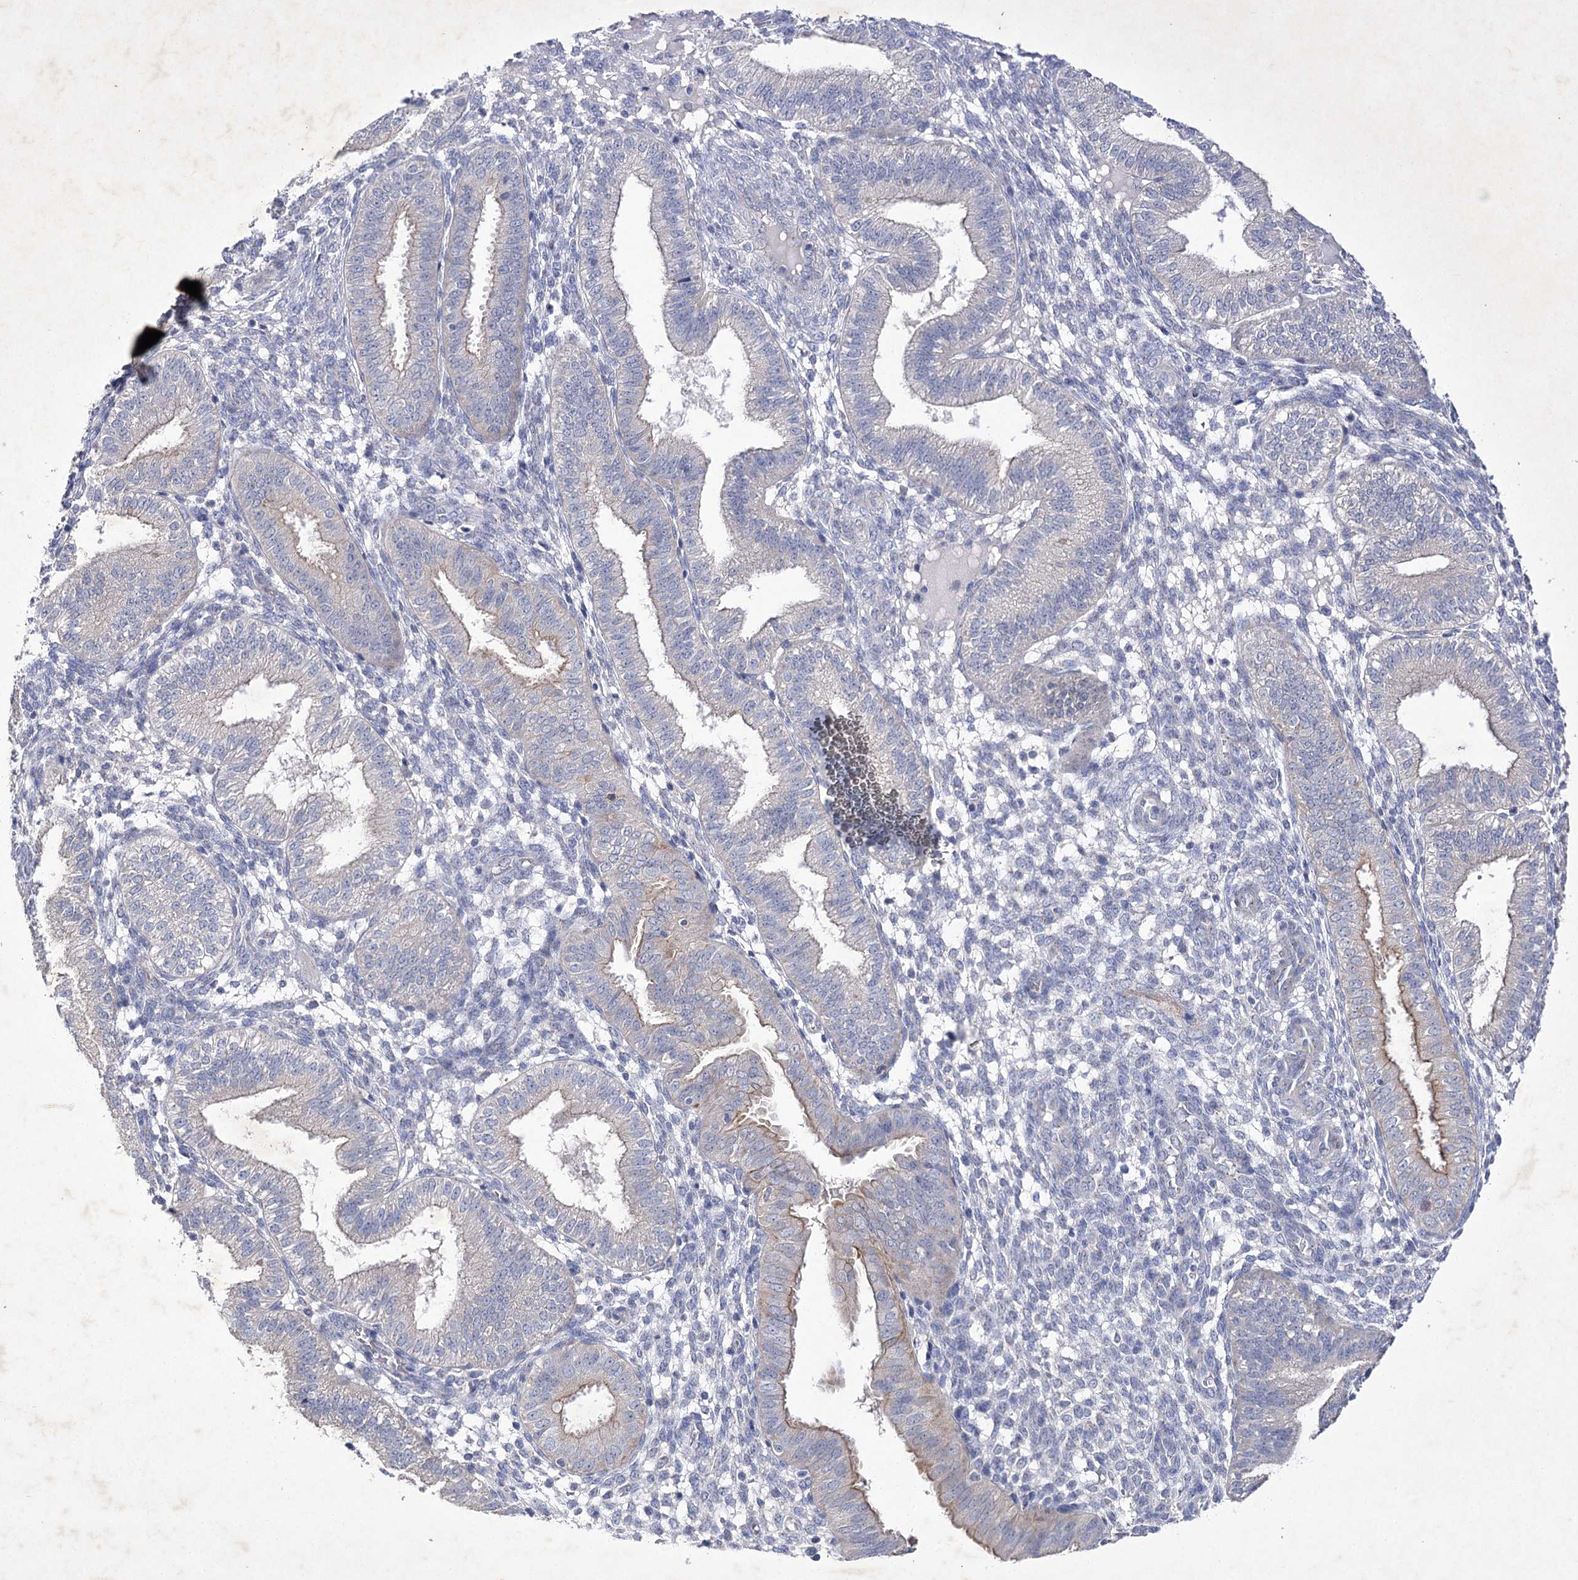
{"staining": {"intensity": "negative", "quantity": "none", "location": "none"}, "tissue": "endometrium", "cell_type": "Cells in endometrial stroma", "image_type": "normal", "snomed": [{"axis": "morphology", "description": "Normal tissue, NOS"}, {"axis": "topography", "description": "Endometrium"}], "caption": "Immunohistochemistry (IHC) of benign human endometrium displays no staining in cells in endometrial stroma.", "gene": "COX15", "patient": {"sex": "female", "age": 39}}